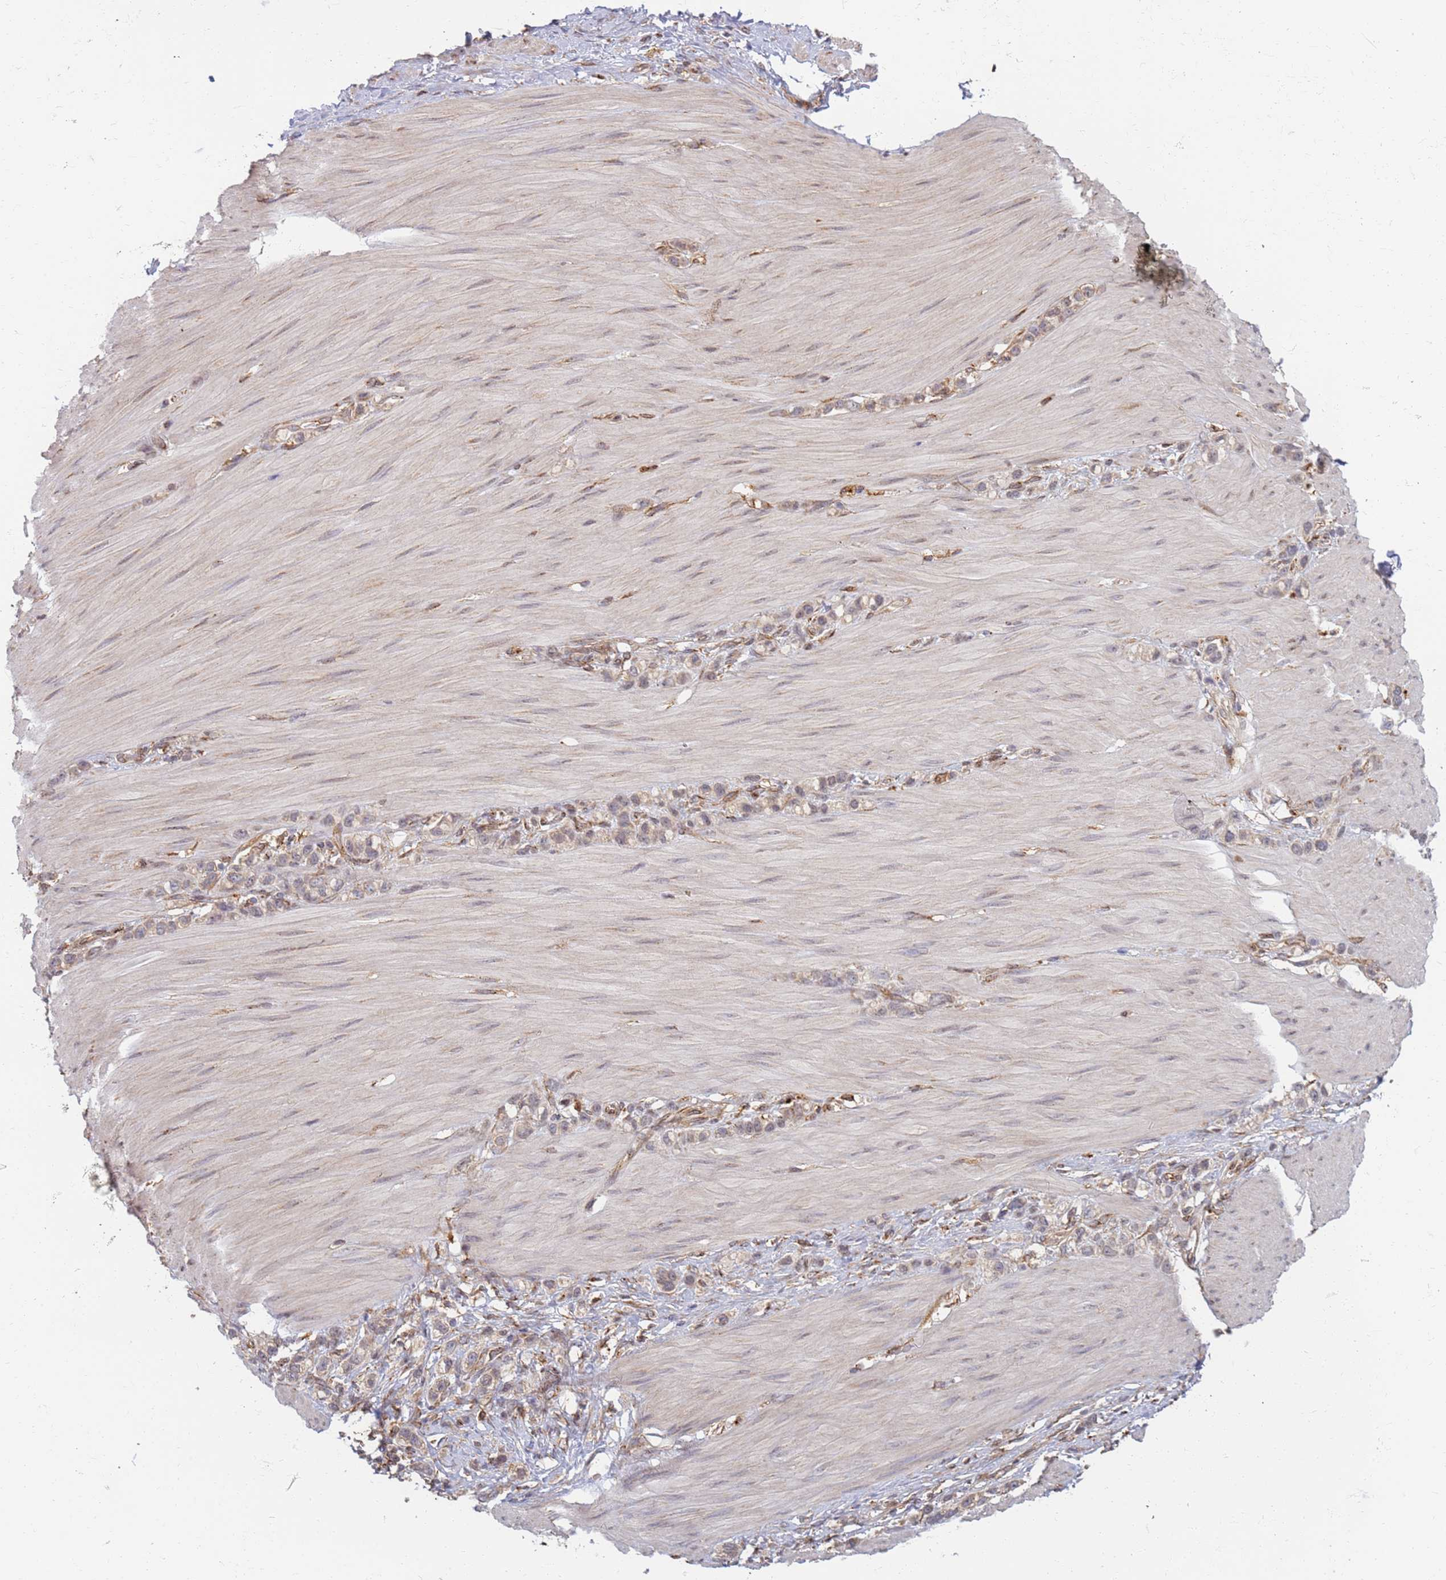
{"staining": {"intensity": "weak", "quantity": ">75%", "location": "cytoplasmic/membranous,nuclear"}, "tissue": "stomach cancer", "cell_type": "Tumor cells", "image_type": "cancer", "snomed": [{"axis": "morphology", "description": "Adenocarcinoma, NOS"}, {"axis": "topography", "description": "Stomach"}], "caption": "This is a photomicrograph of immunohistochemistry staining of stomach adenocarcinoma, which shows weak expression in the cytoplasmic/membranous and nuclear of tumor cells.", "gene": "CEP170", "patient": {"sex": "female", "age": 65}}